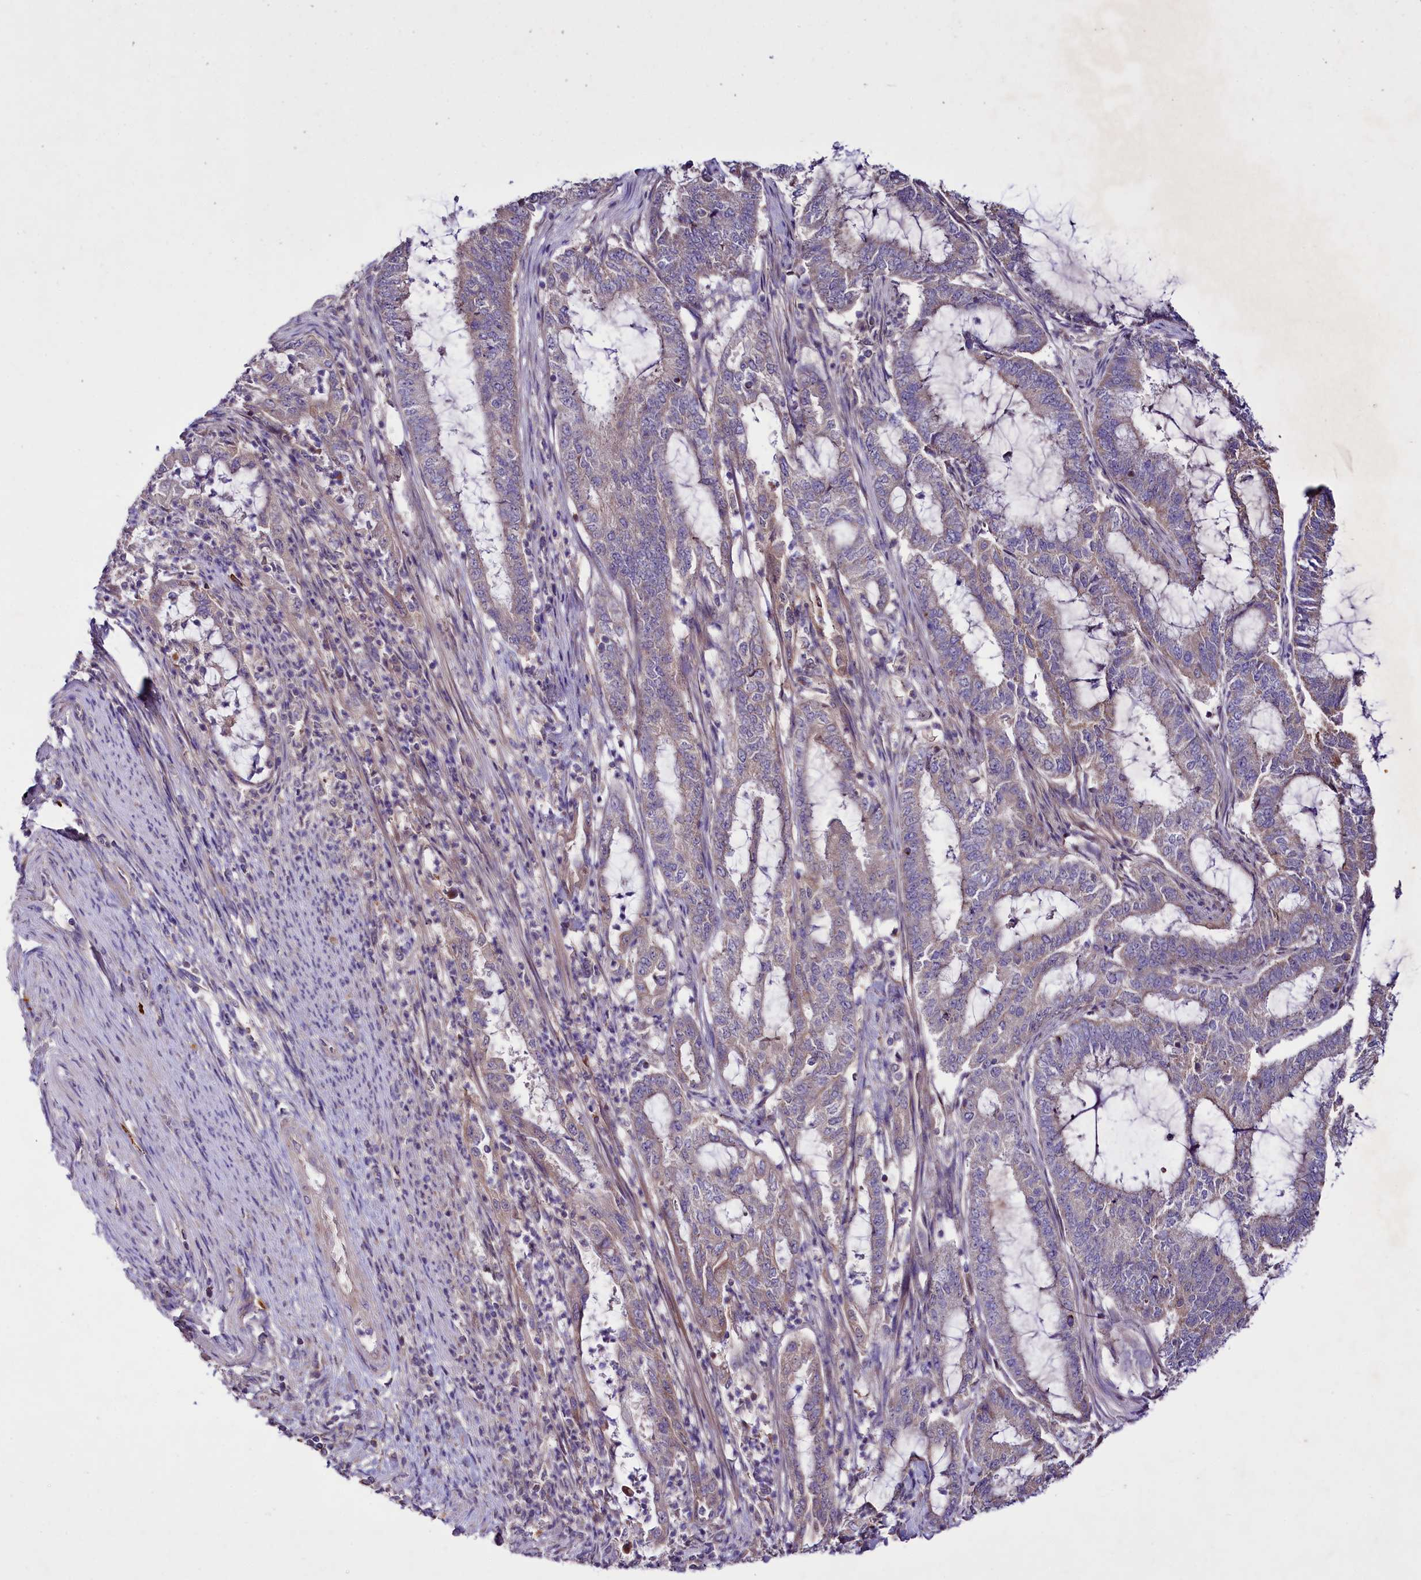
{"staining": {"intensity": "weak", "quantity": "<25%", "location": "cytoplasmic/membranous"}, "tissue": "endometrial cancer", "cell_type": "Tumor cells", "image_type": "cancer", "snomed": [{"axis": "morphology", "description": "Adenocarcinoma, NOS"}, {"axis": "topography", "description": "Endometrium"}], "caption": "Photomicrograph shows no protein expression in tumor cells of endometrial cancer tissue.", "gene": "ZNF45", "patient": {"sex": "female", "age": 51}}